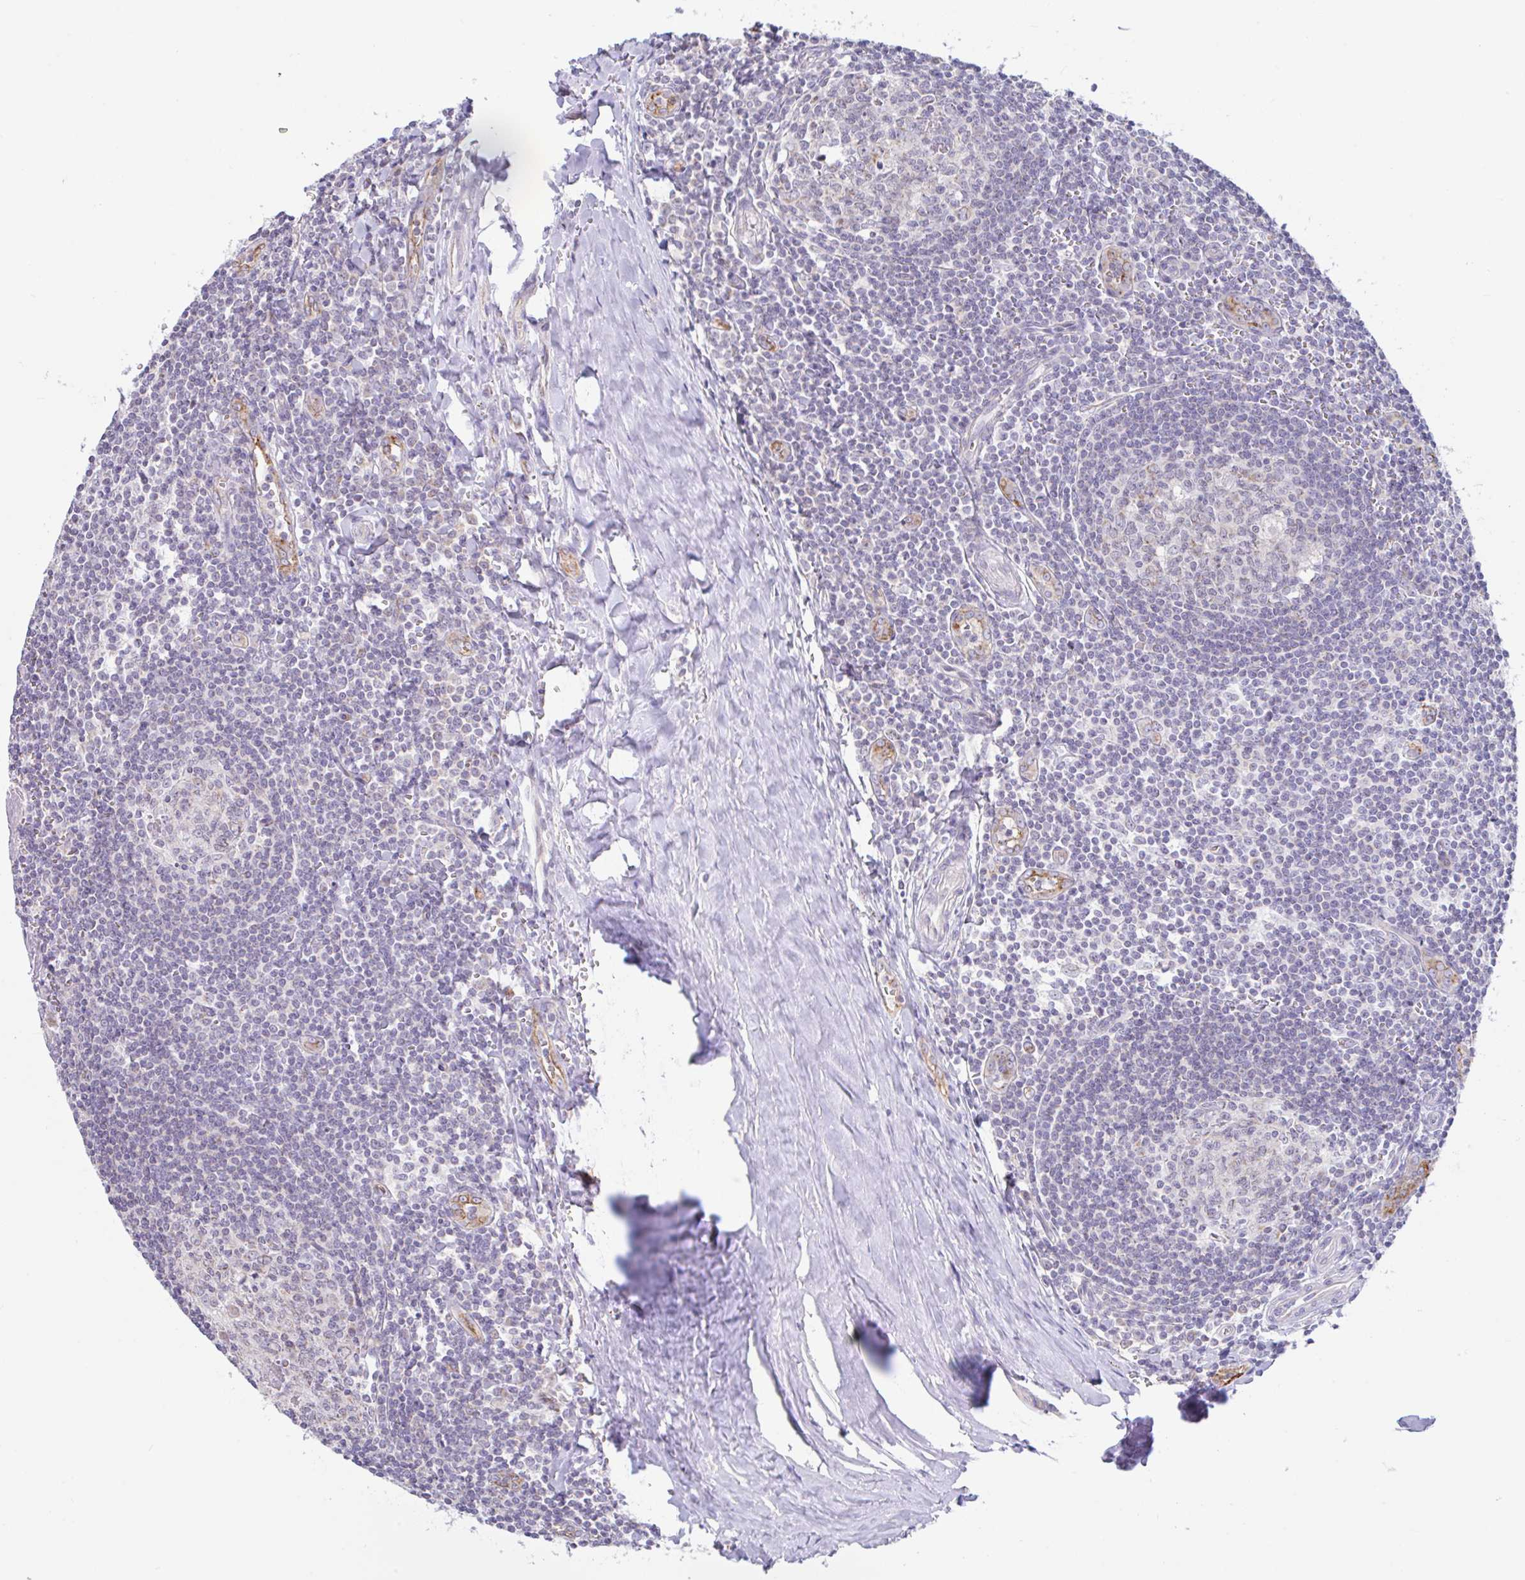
{"staining": {"intensity": "weak", "quantity": "<25%", "location": "cytoplasmic/membranous"}, "tissue": "tonsil", "cell_type": "Germinal center cells", "image_type": "normal", "snomed": [{"axis": "morphology", "description": "Normal tissue, NOS"}, {"axis": "topography", "description": "Tonsil"}], "caption": "Tonsil stained for a protein using immunohistochemistry (IHC) displays no expression germinal center cells.", "gene": "PLCD4", "patient": {"sex": "male", "age": 27}}